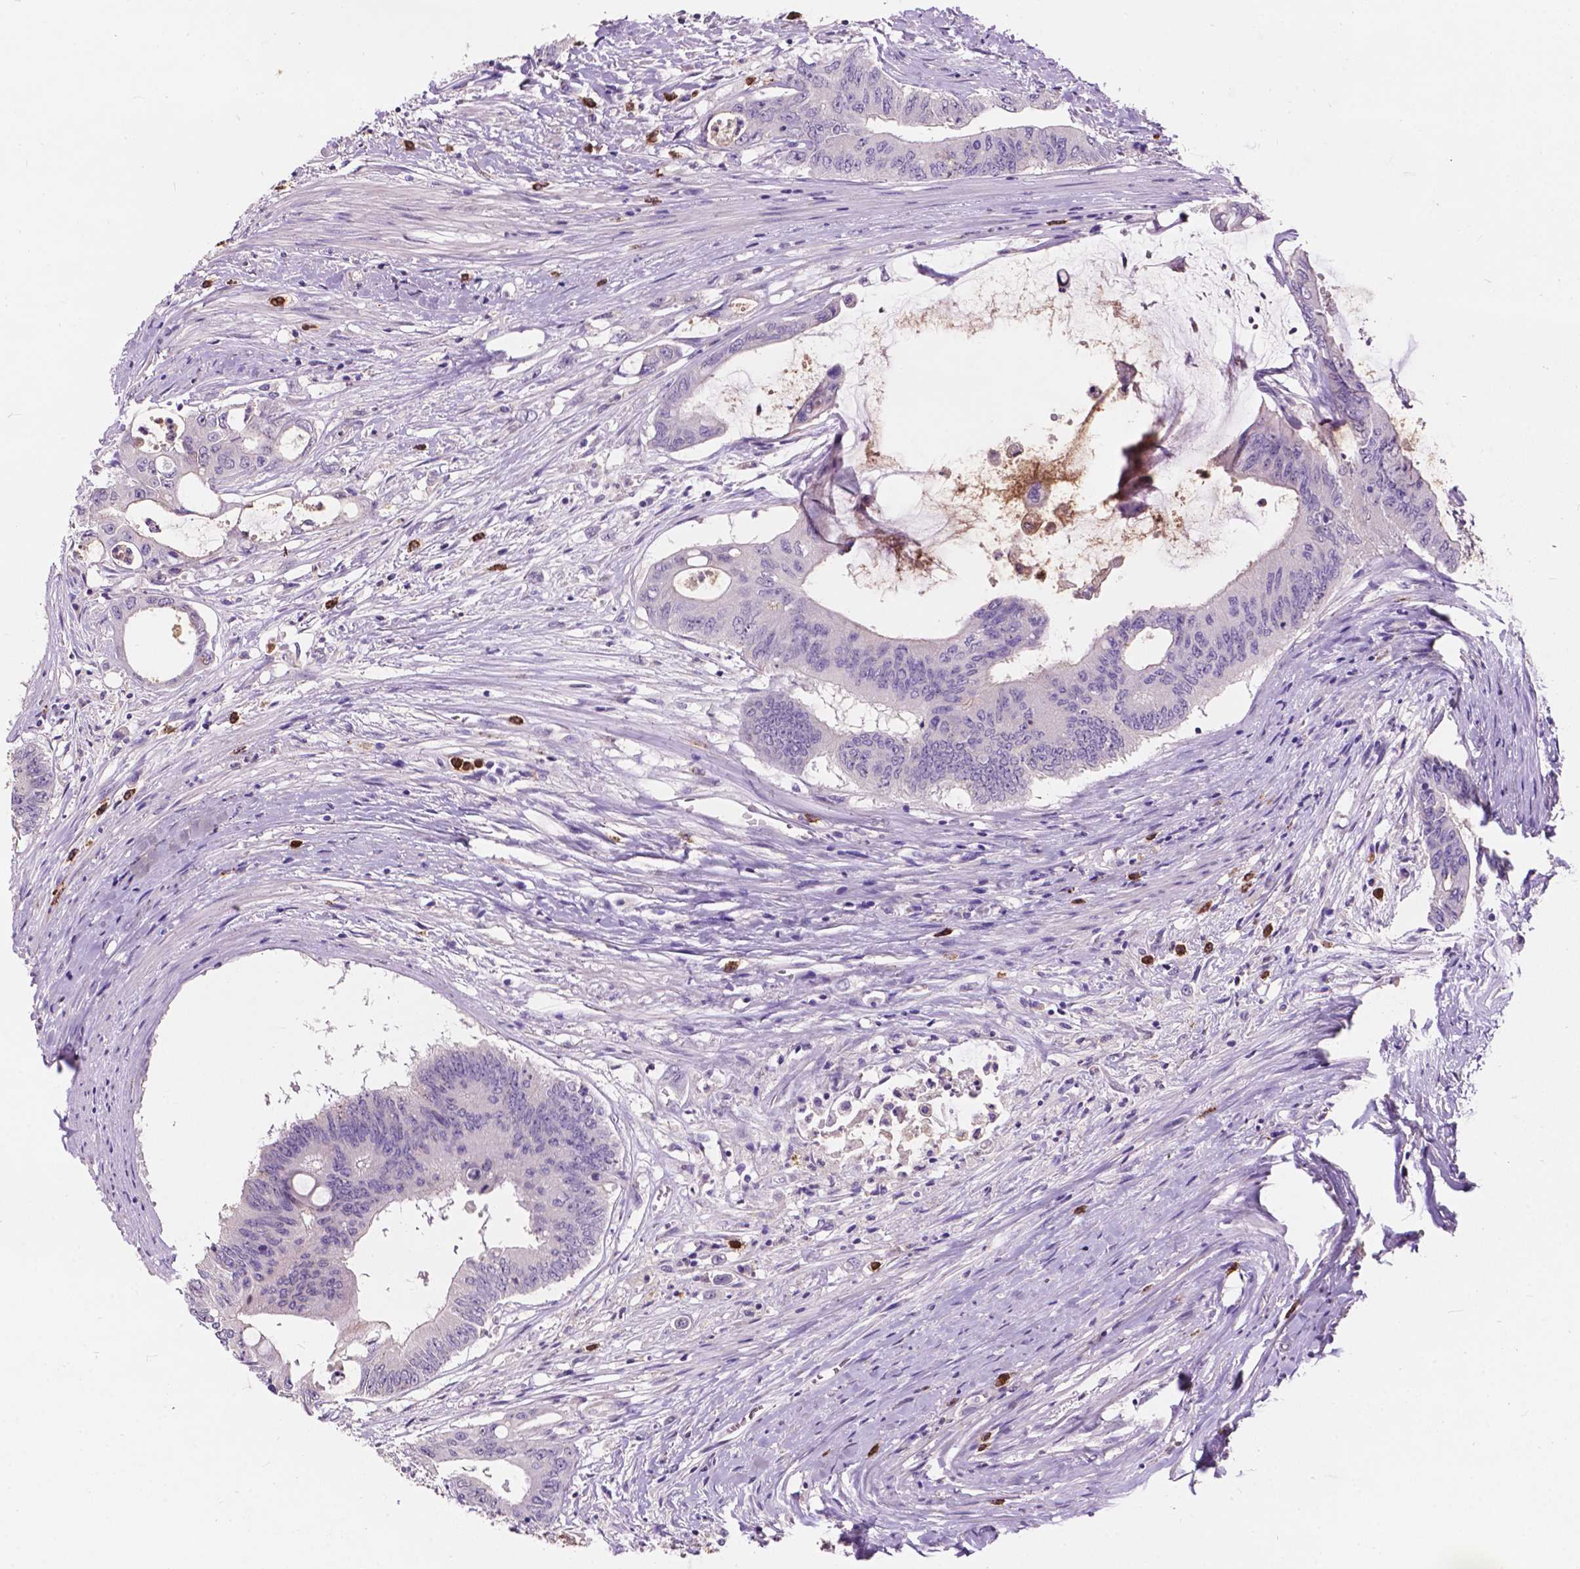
{"staining": {"intensity": "negative", "quantity": "none", "location": "none"}, "tissue": "colorectal cancer", "cell_type": "Tumor cells", "image_type": "cancer", "snomed": [{"axis": "morphology", "description": "Adenocarcinoma, NOS"}, {"axis": "topography", "description": "Rectum"}], "caption": "High magnification brightfield microscopy of colorectal adenocarcinoma stained with DAB (3,3'-diaminobenzidine) (brown) and counterstained with hematoxylin (blue): tumor cells show no significant expression.", "gene": "PLSCR1", "patient": {"sex": "male", "age": 59}}